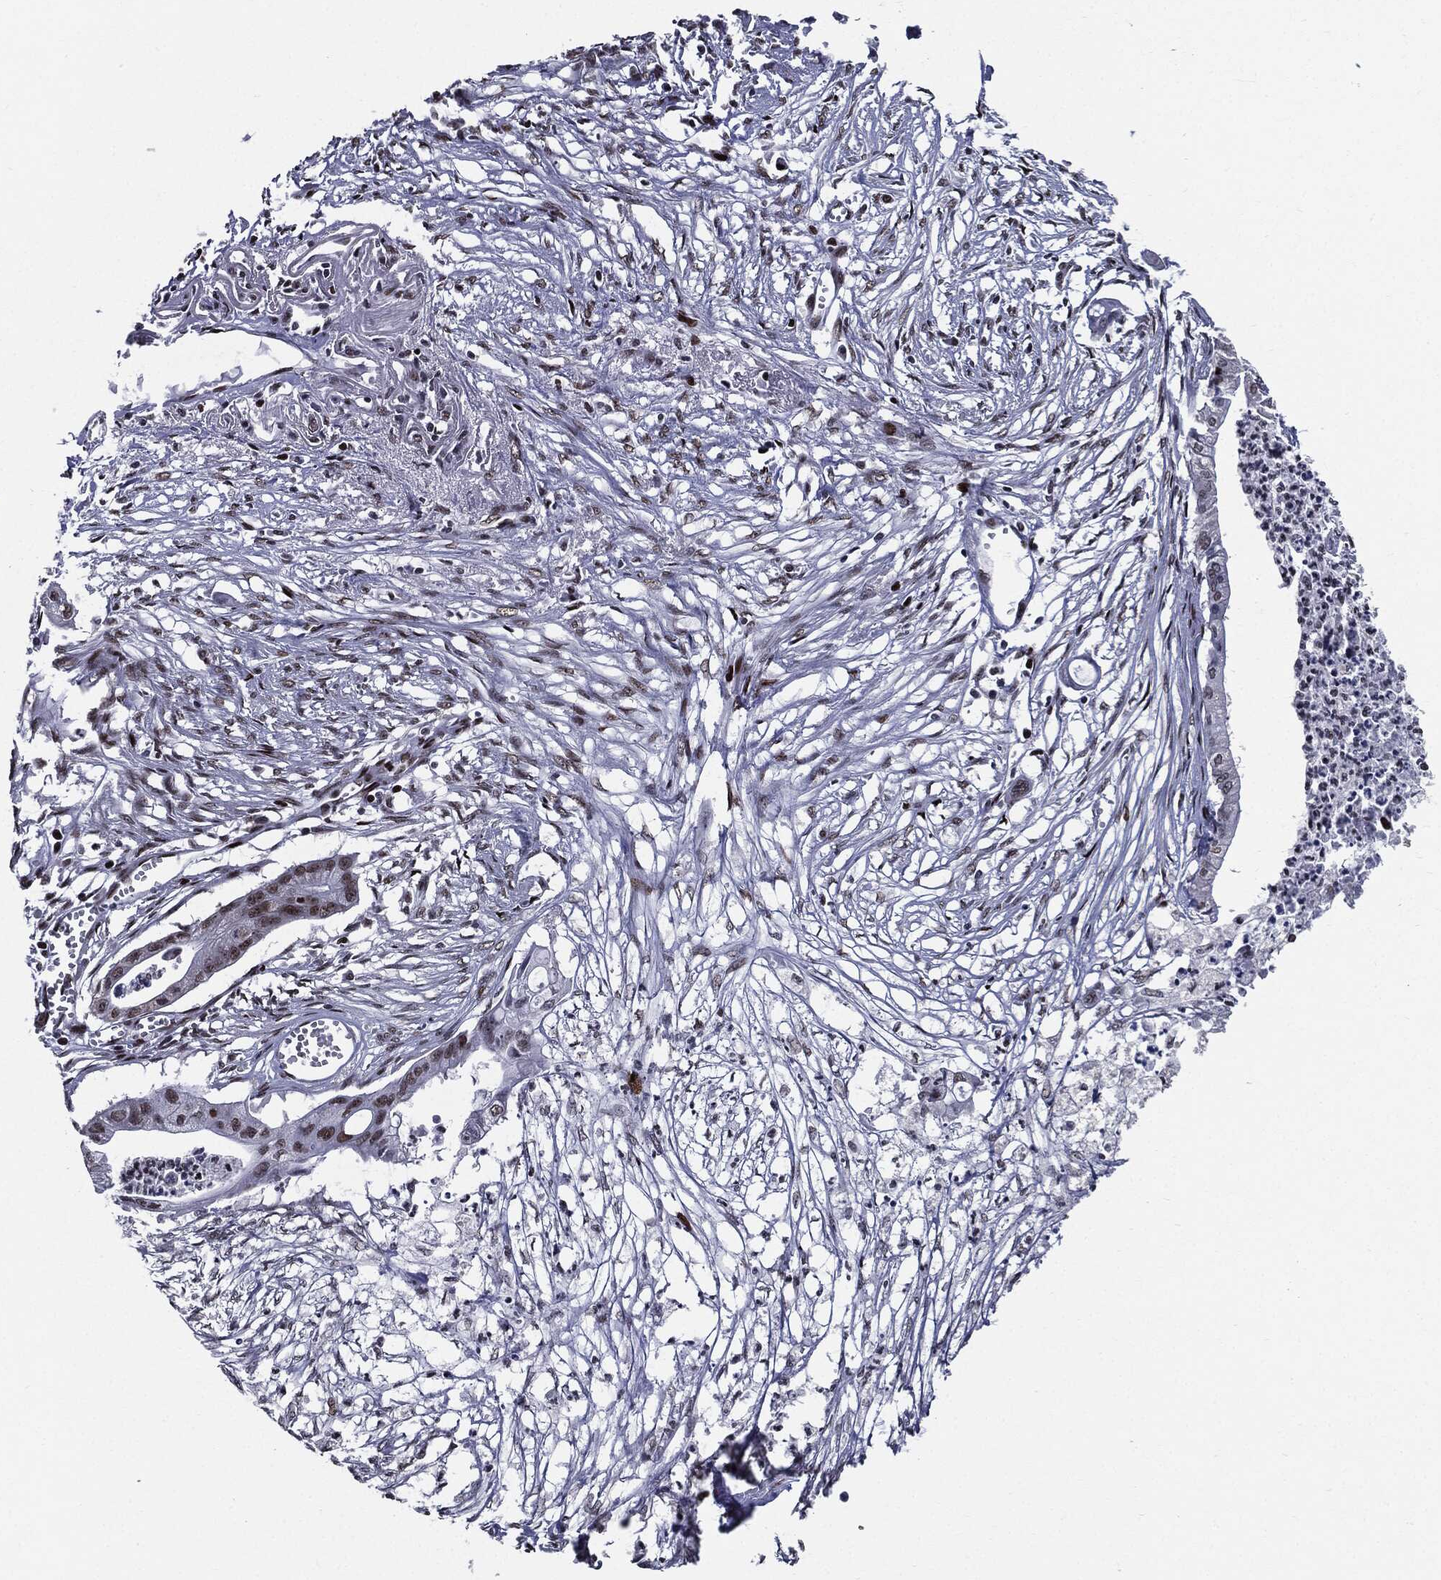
{"staining": {"intensity": "weak", "quantity": "25%-75%", "location": "nuclear"}, "tissue": "pancreatic cancer", "cell_type": "Tumor cells", "image_type": "cancer", "snomed": [{"axis": "morphology", "description": "Normal tissue, NOS"}, {"axis": "morphology", "description": "Adenocarcinoma, NOS"}, {"axis": "topography", "description": "Pancreas"}], "caption": "Pancreatic cancer tissue shows weak nuclear staining in about 25%-75% of tumor cells, visualized by immunohistochemistry. (IHC, brightfield microscopy, high magnification).", "gene": "ZFP91", "patient": {"sex": "female", "age": 58}}